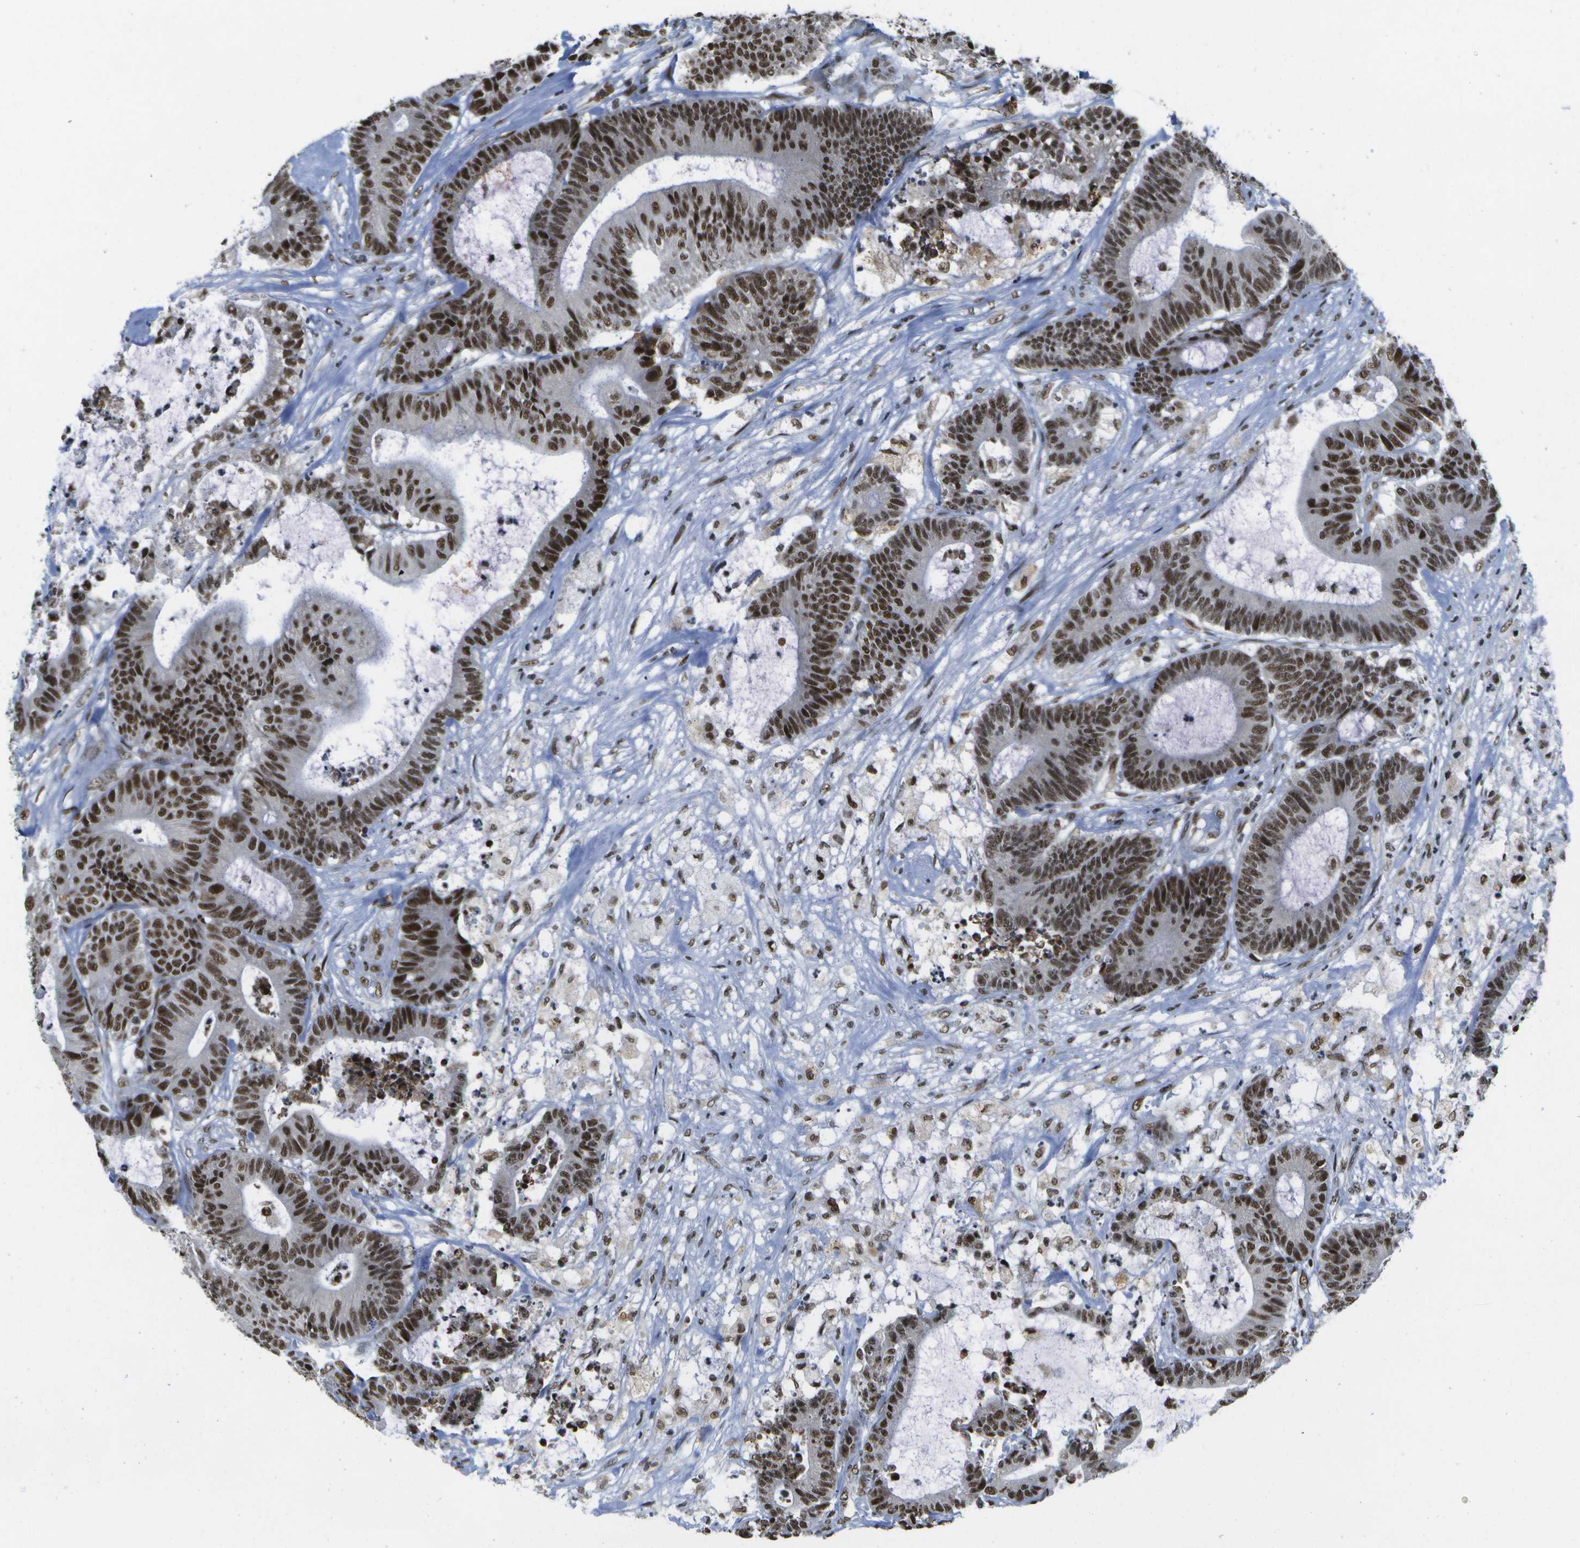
{"staining": {"intensity": "strong", "quantity": ">75%", "location": "nuclear"}, "tissue": "colorectal cancer", "cell_type": "Tumor cells", "image_type": "cancer", "snomed": [{"axis": "morphology", "description": "Adenocarcinoma, NOS"}, {"axis": "topography", "description": "Colon"}], "caption": "Immunohistochemical staining of human colorectal cancer (adenocarcinoma) exhibits high levels of strong nuclear positivity in approximately >75% of tumor cells.", "gene": "NSRP1", "patient": {"sex": "female", "age": 84}}